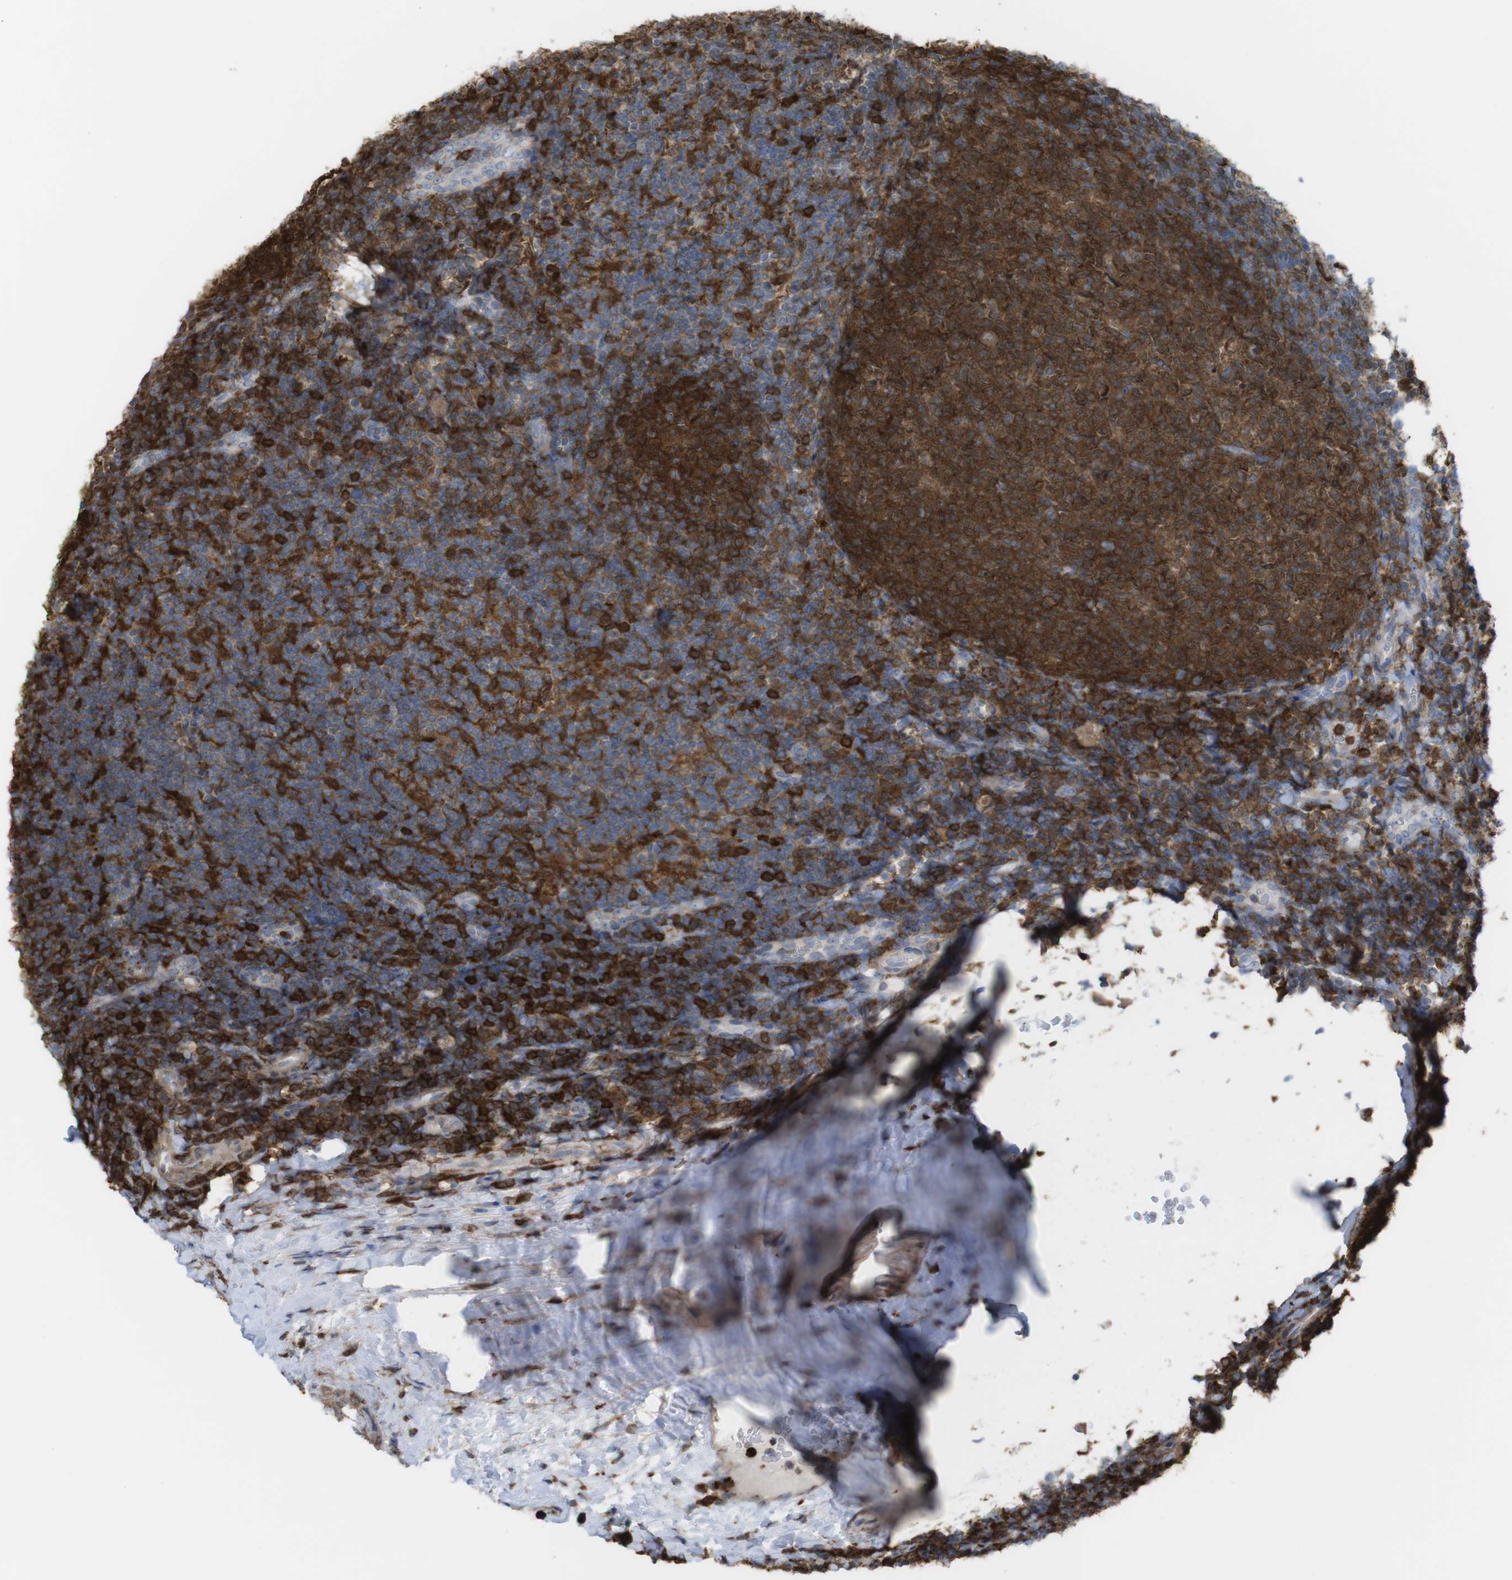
{"staining": {"intensity": "strong", "quantity": ">75%", "location": "cytoplasmic/membranous"}, "tissue": "tonsil", "cell_type": "Germinal center cells", "image_type": "normal", "snomed": [{"axis": "morphology", "description": "Normal tissue, NOS"}, {"axis": "topography", "description": "Tonsil"}], "caption": "Immunohistochemistry (IHC) photomicrograph of unremarkable tonsil: tonsil stained using IHC reveals high levels of strong protein expression localized specifically in the cytoplasmic/membranous of germinal center cells, appearing as a cytoplasmic/membranous brown color.", "gene": "PRKCD", "patient": {"sex": "male", "age": 37}}